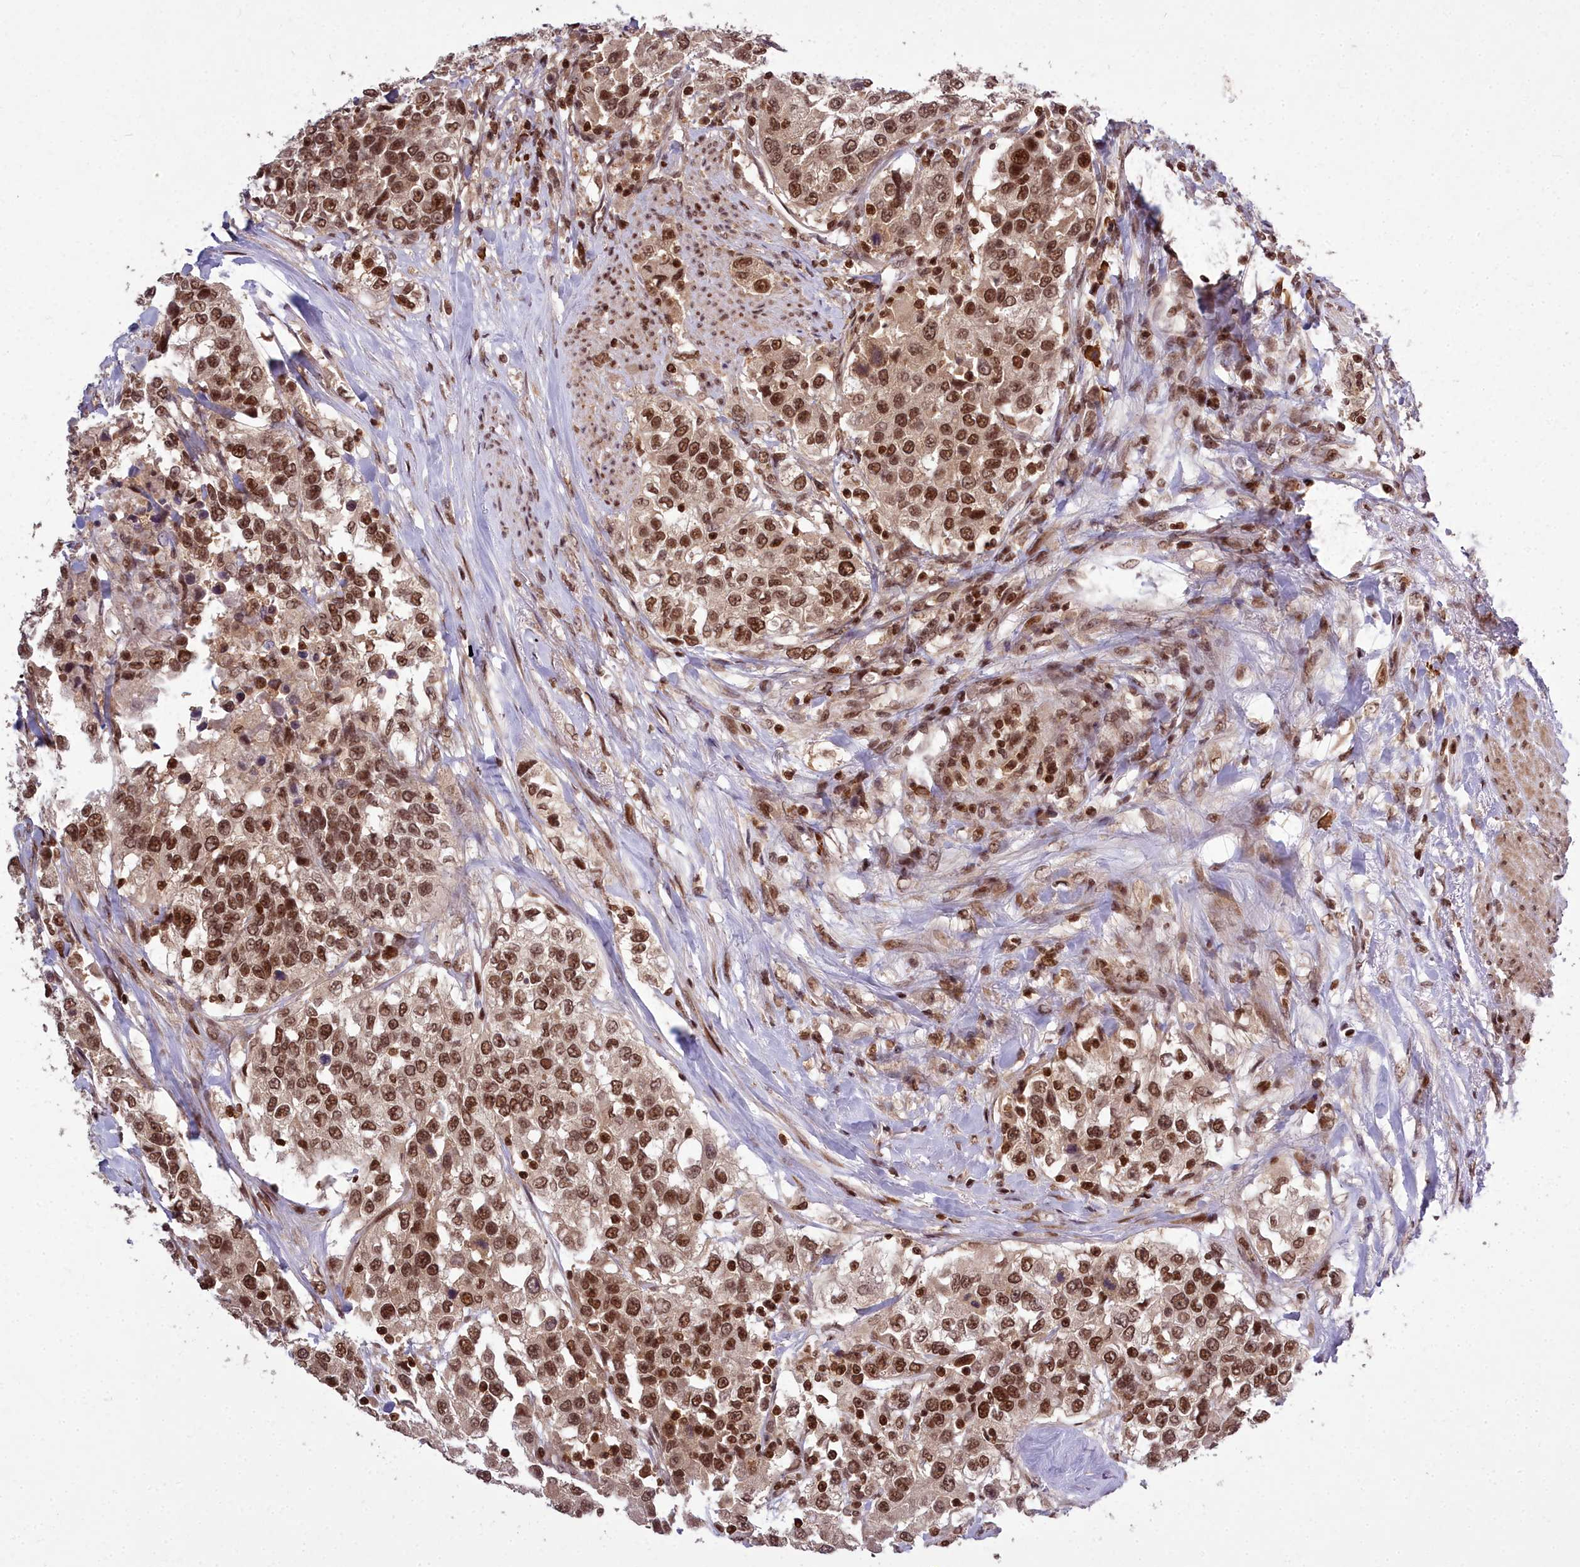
{"staining": {"intensity": "strong", "quantity": ">75%", "location": "nuclear"}, "tissue": "urothelial cancer", "cell_type": "Tumor cells", "image_type": "cancer", "snomed": [{"axis": "morphology", "description": "Urothelial carcinoma, High grade"}, {"axis": "topography", "description": "Urinary bladder"}], "caption": "Tumor cells demonstrate strong nuclear staining in about >75% of cells in high-grade urothelial carcinoma.", "gene": "GMEB1", "patient": {"sex": "female", "age": 80}}